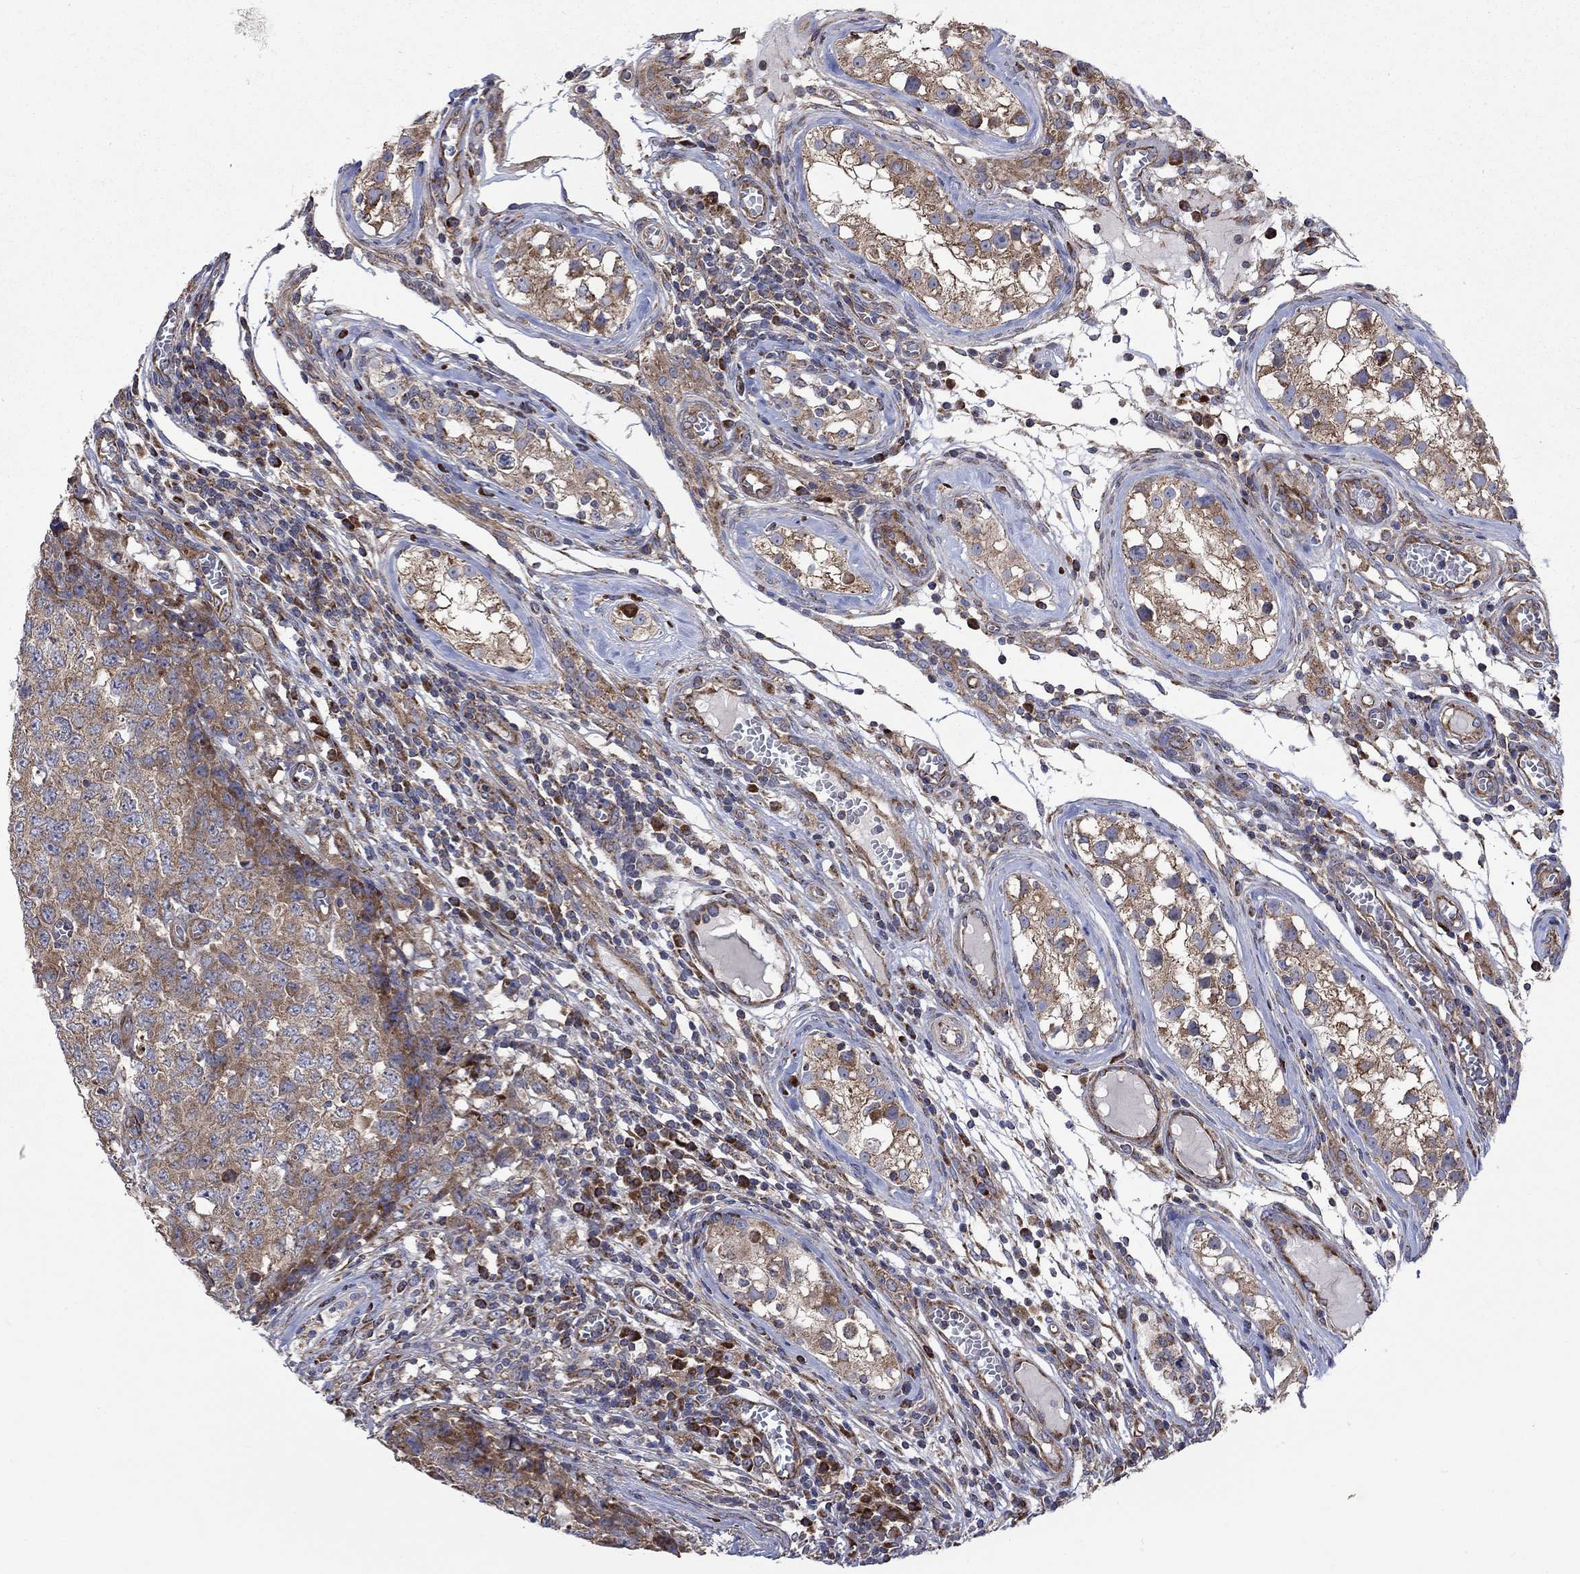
{"staining": {"intensity": "weak", "quantity": ">75%", "location": "cytoplasmic/membranous"}, "tissue": "testis cancer", "cell_type": "Tumor cells", "image_type": "cancer", "snomed": [{"axis": "morphology", "description": "Carcinoma, Embryonal, NOS"}, {"axis": "topography", "description": "Testis"}], "caption": "Human testis cancer (embryonal carcinoma) stained for a protein (brown) reveals weak cytoplasmic/membranous positive expression in approximately >75% of tumor cells.", "gene": "RPLP0", "patient": {"sex": "male", "age": 23}}